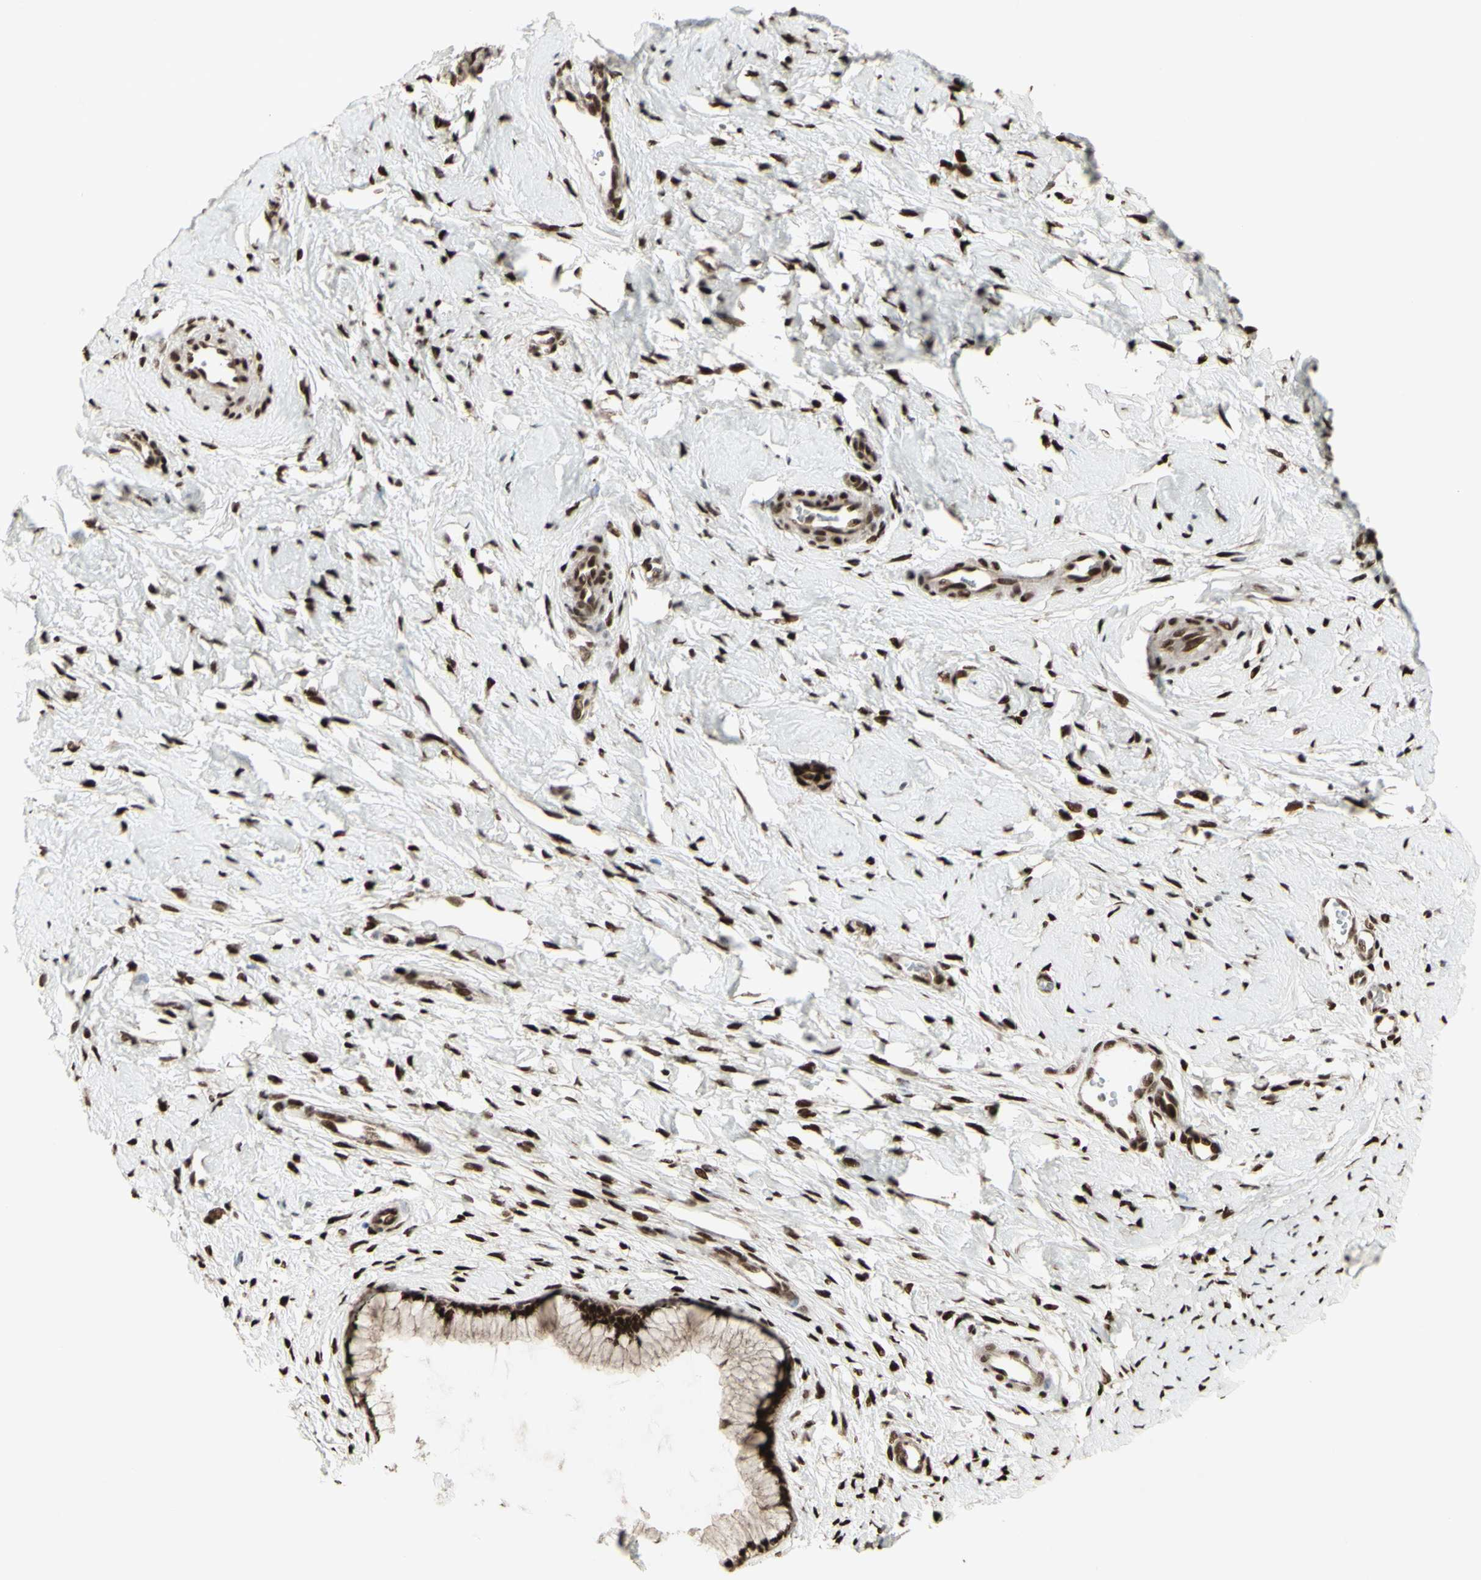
{"staining": {"intensity": "strong", "quantity": ">75%", "location": "cytoplasmic/membranous,nuclear"}, "tissue": "cervix", "cell_type": "Glandular cells", "image_type": "normal", "snomed": [{"axis": "morphology", "description": "Normal tissue, NOS"}, {"axis": "topography", "description": "Cervix"}], "caption": "A micrograph of human cervix stained for a protein exhibits strong cytoplasmic/membranous,nuclear brown staining in glandular cells. The protein of interest is shown in brown color, while the nuclei are stained blue.", "gene": "CBX1", "patient": {"sex": "female", "age": 65}}